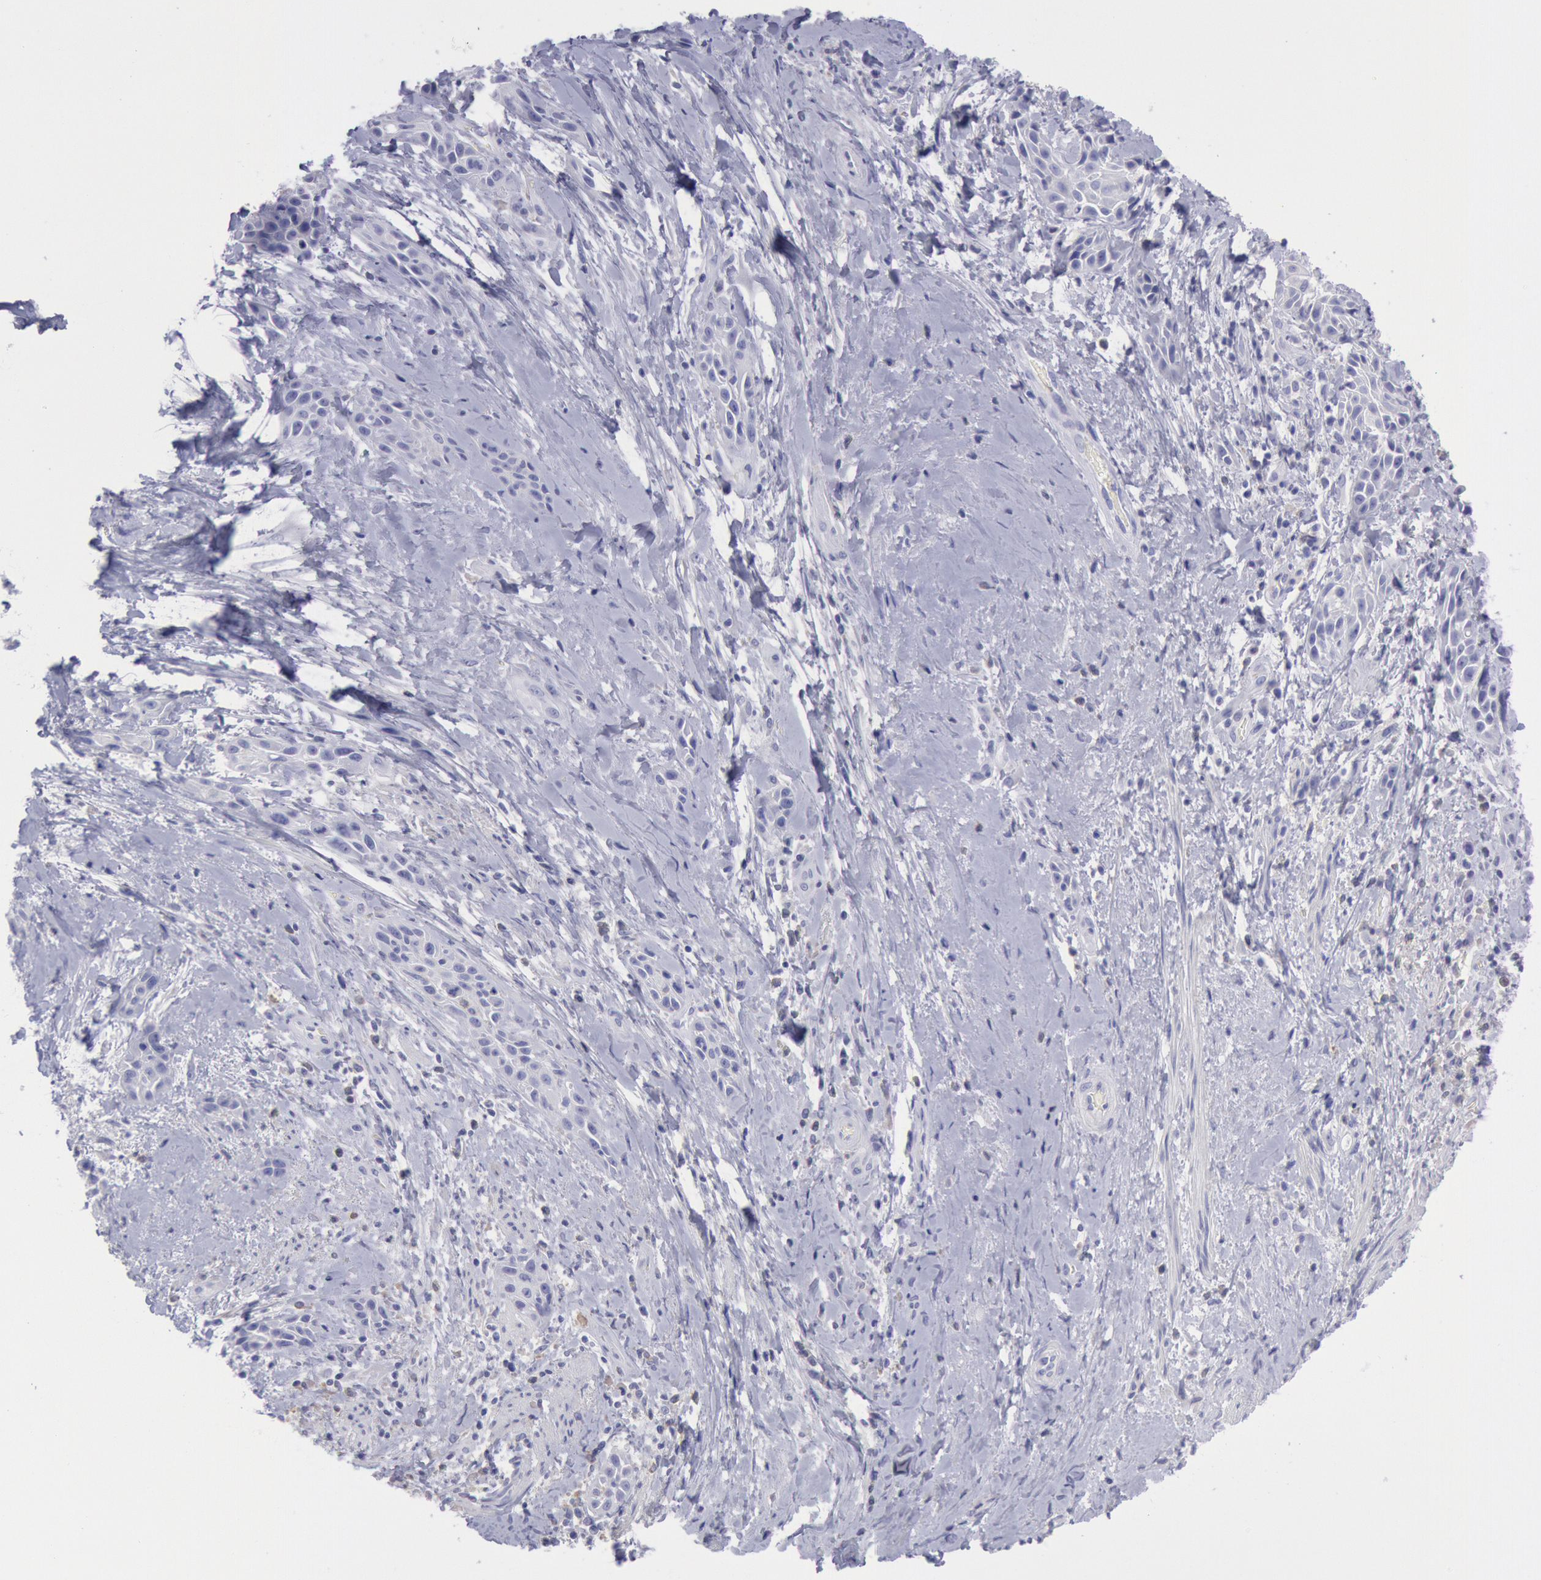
{"staining": {"intensity": "negative", "quantity": "none", "location": "none"}, "tissue": "skin cancer", "cell_type": "Tumor cells", "image_type": "cancer", "snomed": [{"axis": "morphology", "description": "Squamous cell carcinoma, NOS"}, {"axis": "topography", "description": "Skin"}, {"axis": "topography", "description": "Anal"}], "caption": "This is a image of IHC staining of skin squamous cell carcinoma, which shows no staining in tumor cells. Nuclei are stained in blue.", "gene": "MYH7", "patient": {"sex": "male", "age": 64}}